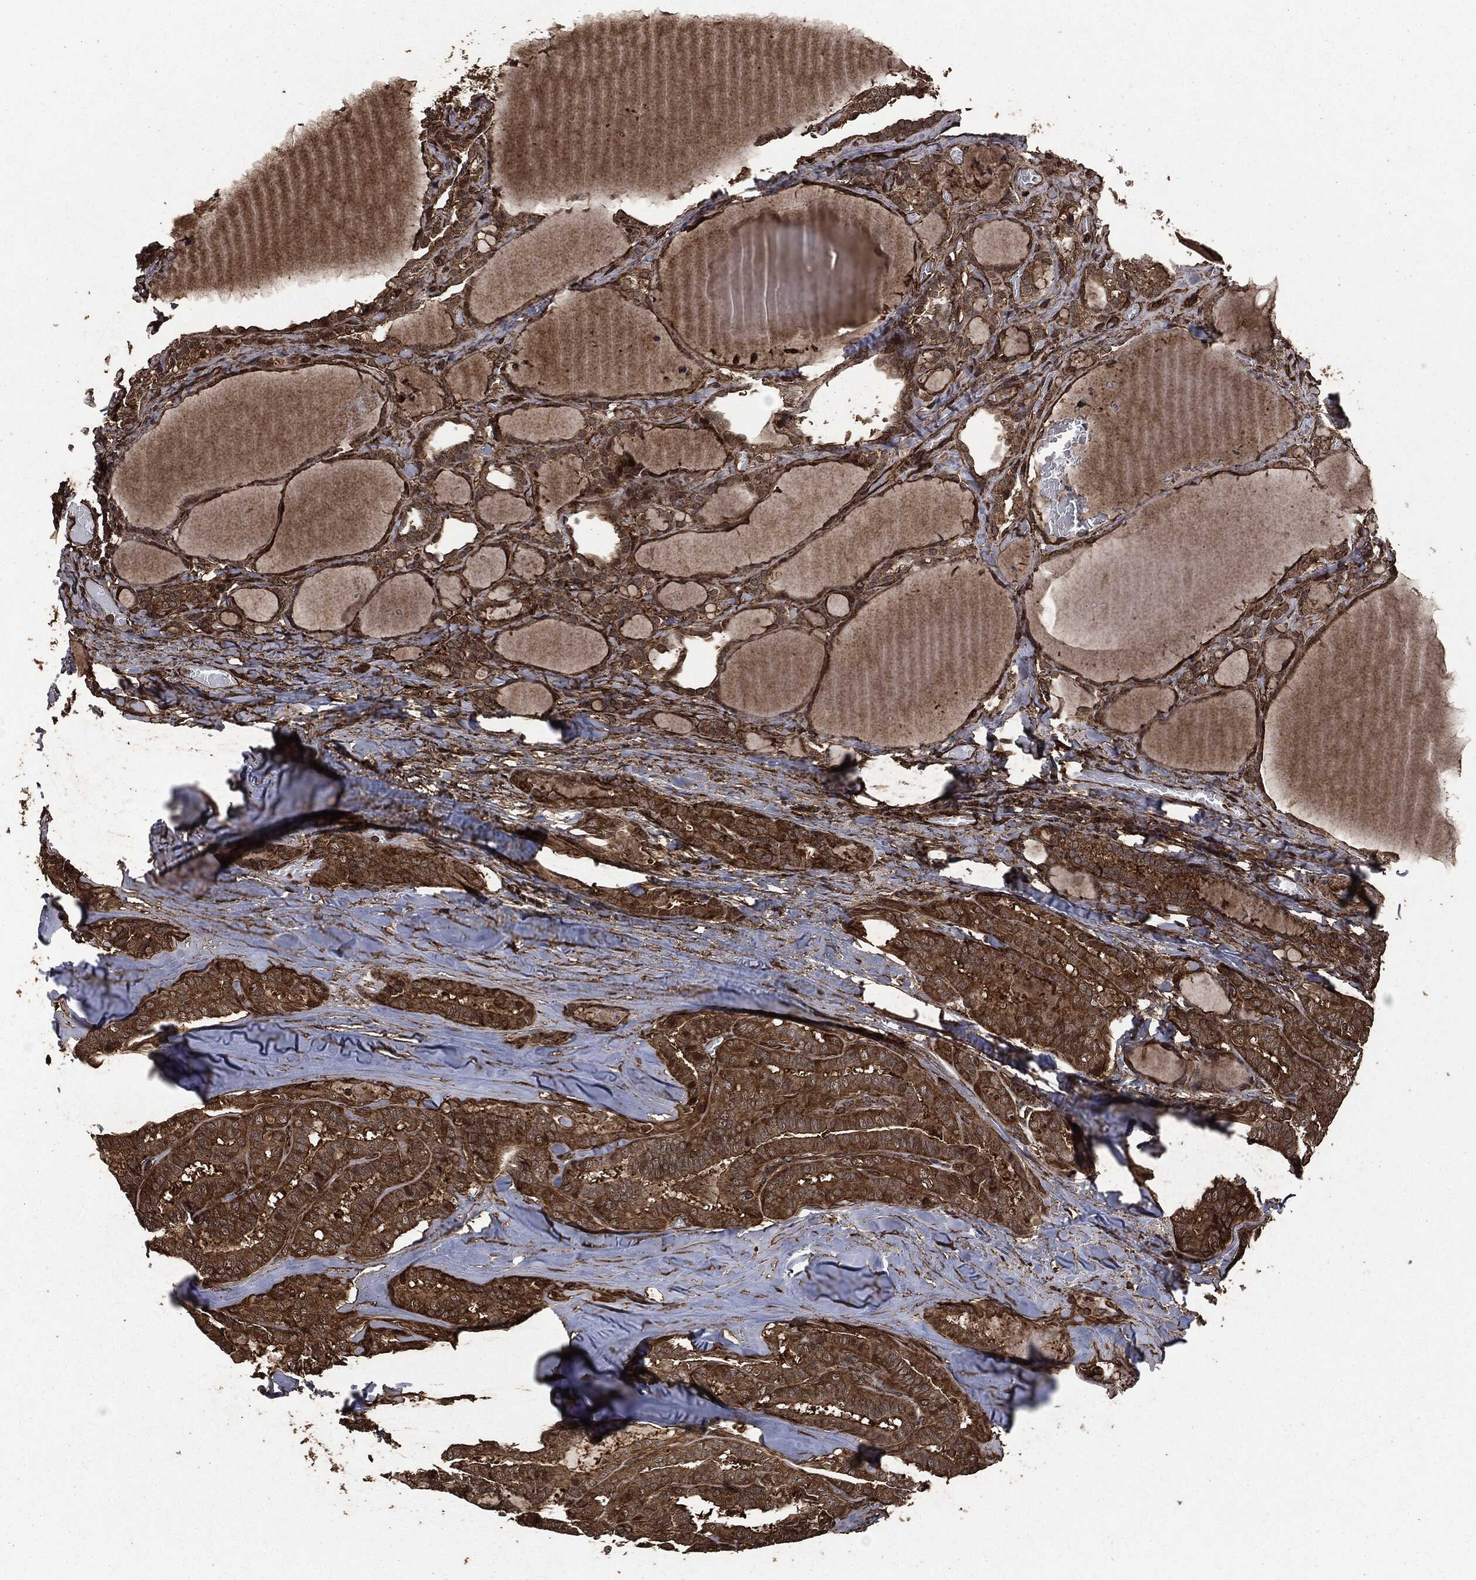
{"staining": {"intensity": "strong", "quantity": "25%-75%", "location": "cytoplasmic/membranous"}, "tissue": "thyroid cancer", "cell_type": "Tumor cells", "image_type": "cancer", "snomed": [{"axis": "morphology", "description": "Papillary adenocarcinoma, NOS"}, {"axis": "topography", "description": "Thyroid gland"}], "caption": "A brown stain labels strong cytoplasmic/membranous positivity of a protein in thyroid papillary adenocarcinoma tumor cells.", "gene": "HRAS", "patient": {"sex": "female", "age": 39}}